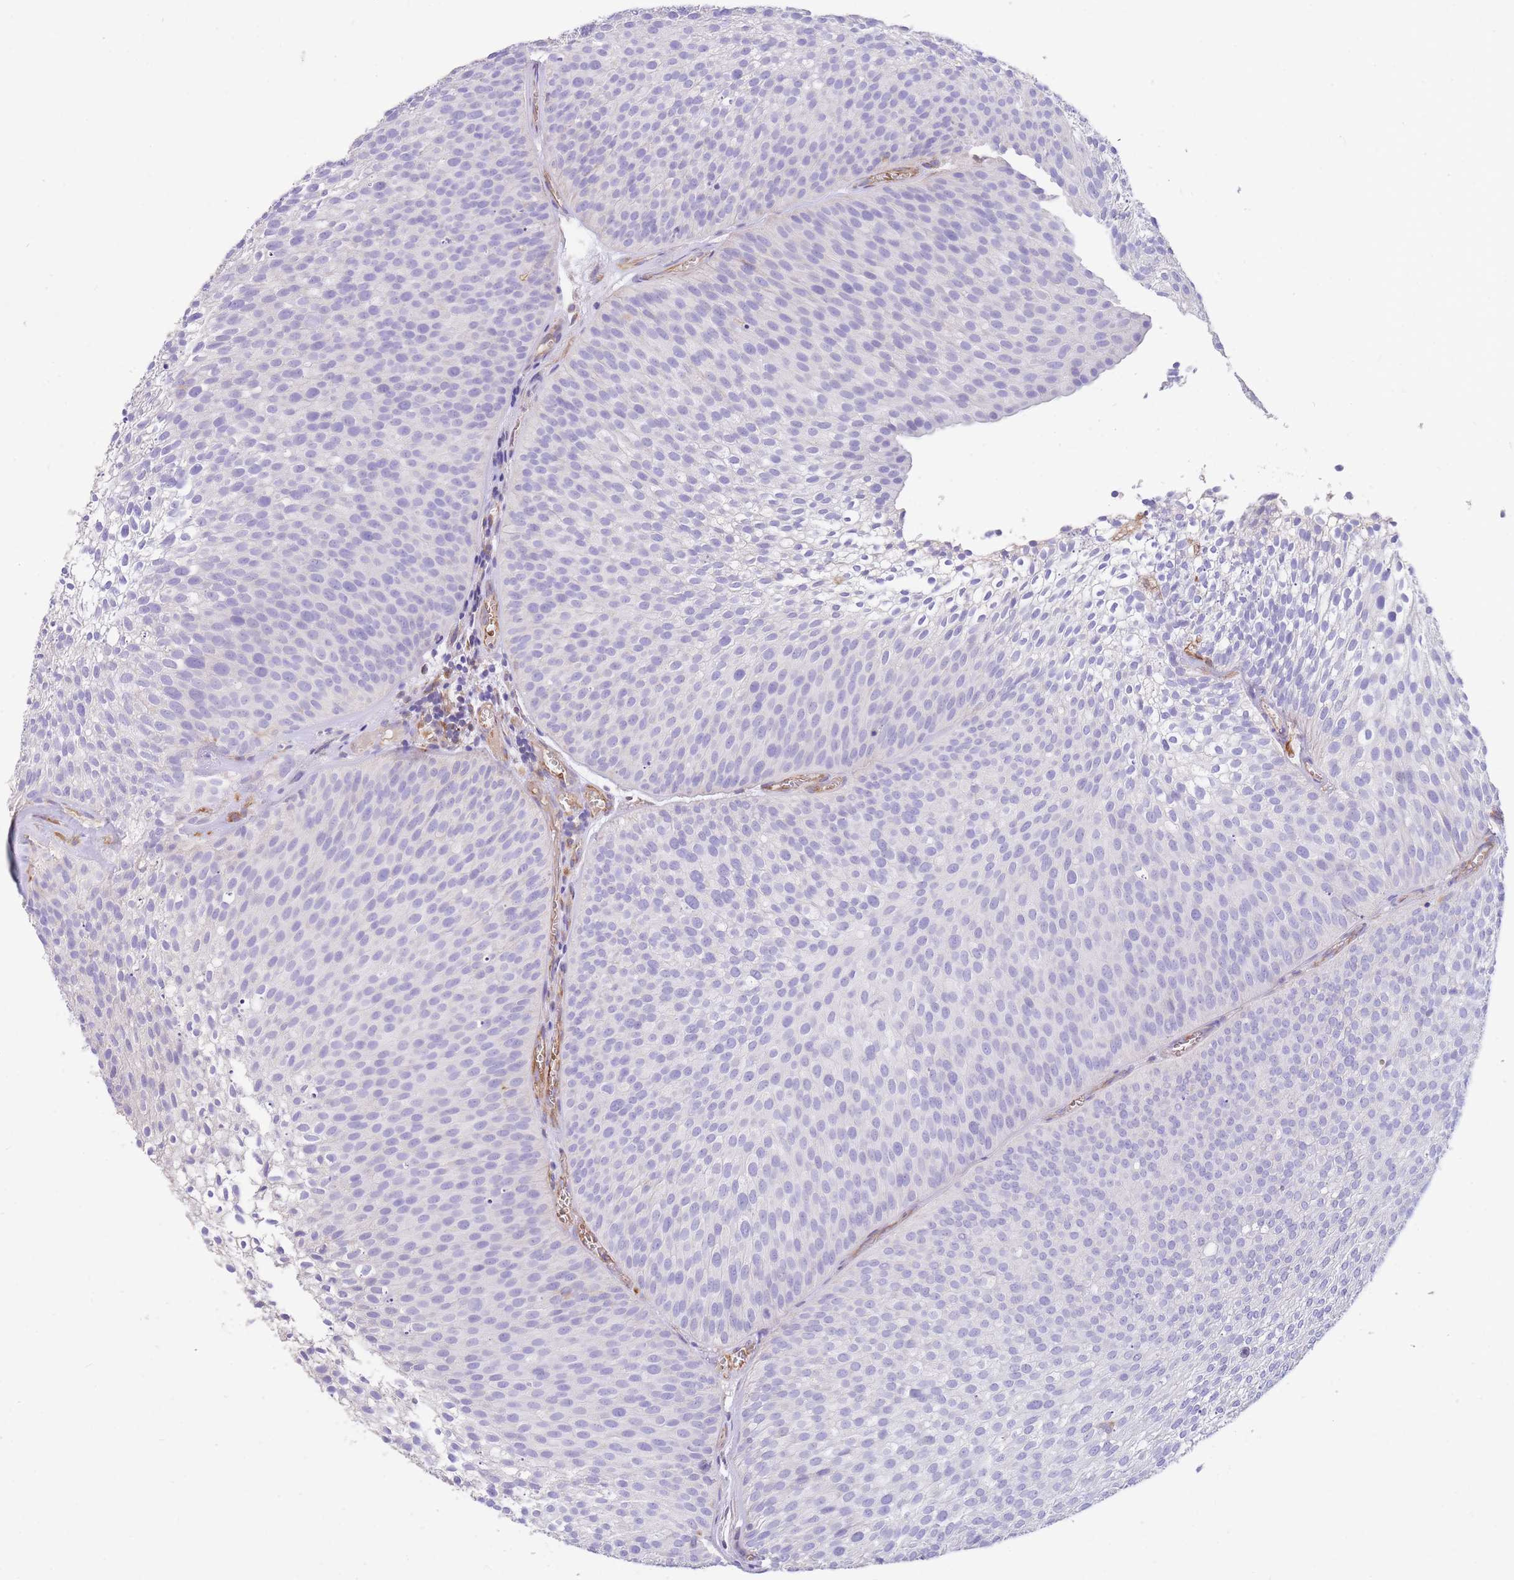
{"staining": {"intensity": "negative", "quantity": "none", "location": "none"}, "tissue": "urothelial cancer", "cell_type": "Tumor cells", "image_type": "cancer", "snomed": [{"axis": "morphology", "description": "Urothelial carcinoma, Low grade"}, {"axis": "topography", "description": "Urinary bladder"}], "caption": "Tumor cells are negative for protein expression in human low-grade urothelial carcinoma. (Stains: DAB immunohistochemistry with hematoxylin counter stain, Microscopy: brightfield microscopy at high magnification).", "gene": "ANKRD53", "patient": {"sex": "male", "age": 91}}